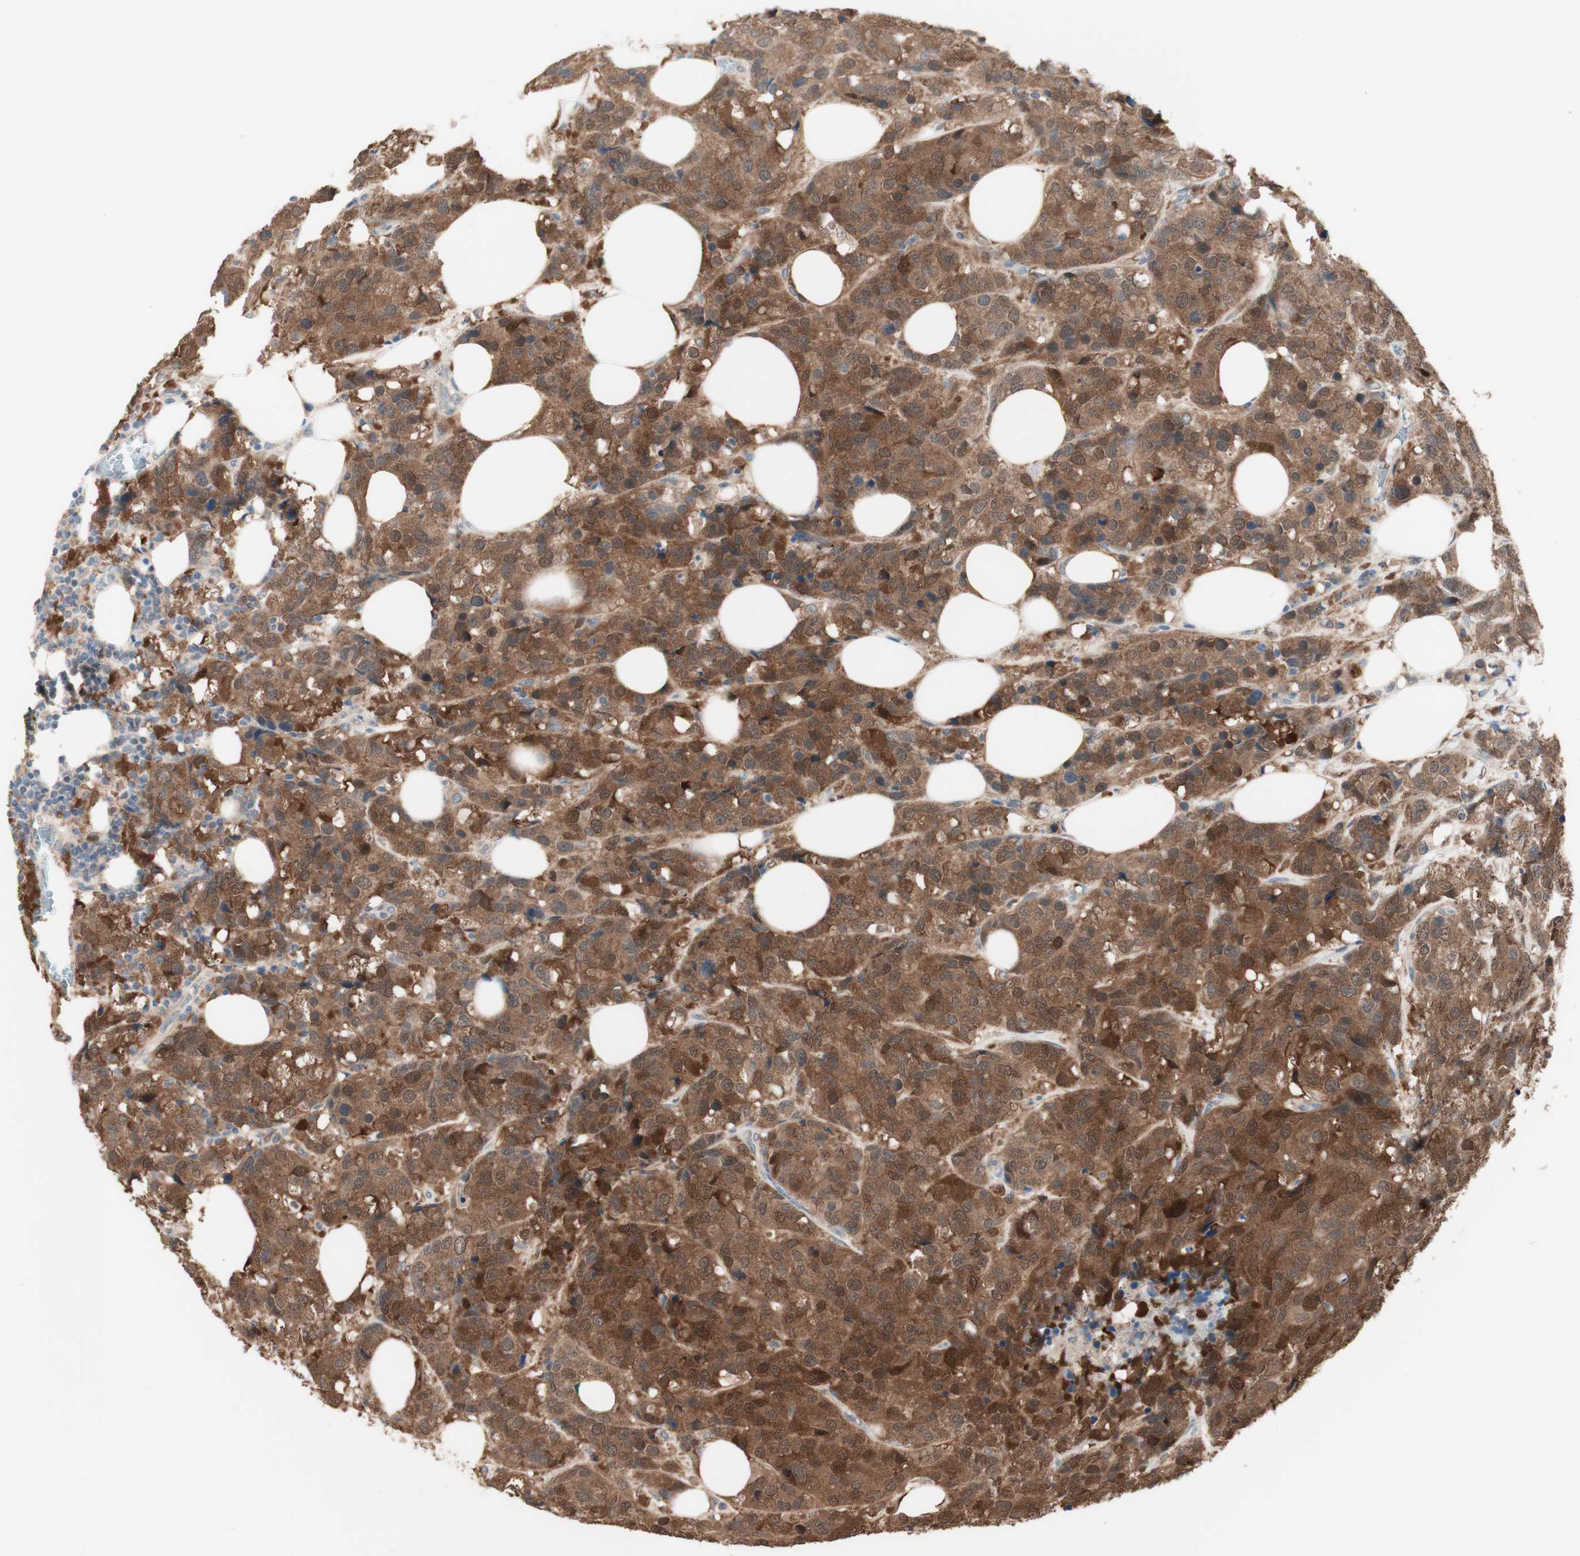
{"staining": {"intensity": "moderate", "quantity": ">75%", "location": "cytoplasmic/membranous,nuclear"}, "tissue": "breast cancer", "cell_type": "Tumor cells", "image_type": "cancer", "snomed": [{"axis": "morphology", "description": "Lobular carcinoma"}, {"axis": "topography", "description": "Breast"}], "caption": "A histopathology image showing moderate cytoplasmic/membranous and nuclear expression in approximately >75% of tumor cells in breast cancer, as visualized by brown immunohistochemical staining.", "gene": "COMT", "patient": {"sex": "female", "age": 59}}